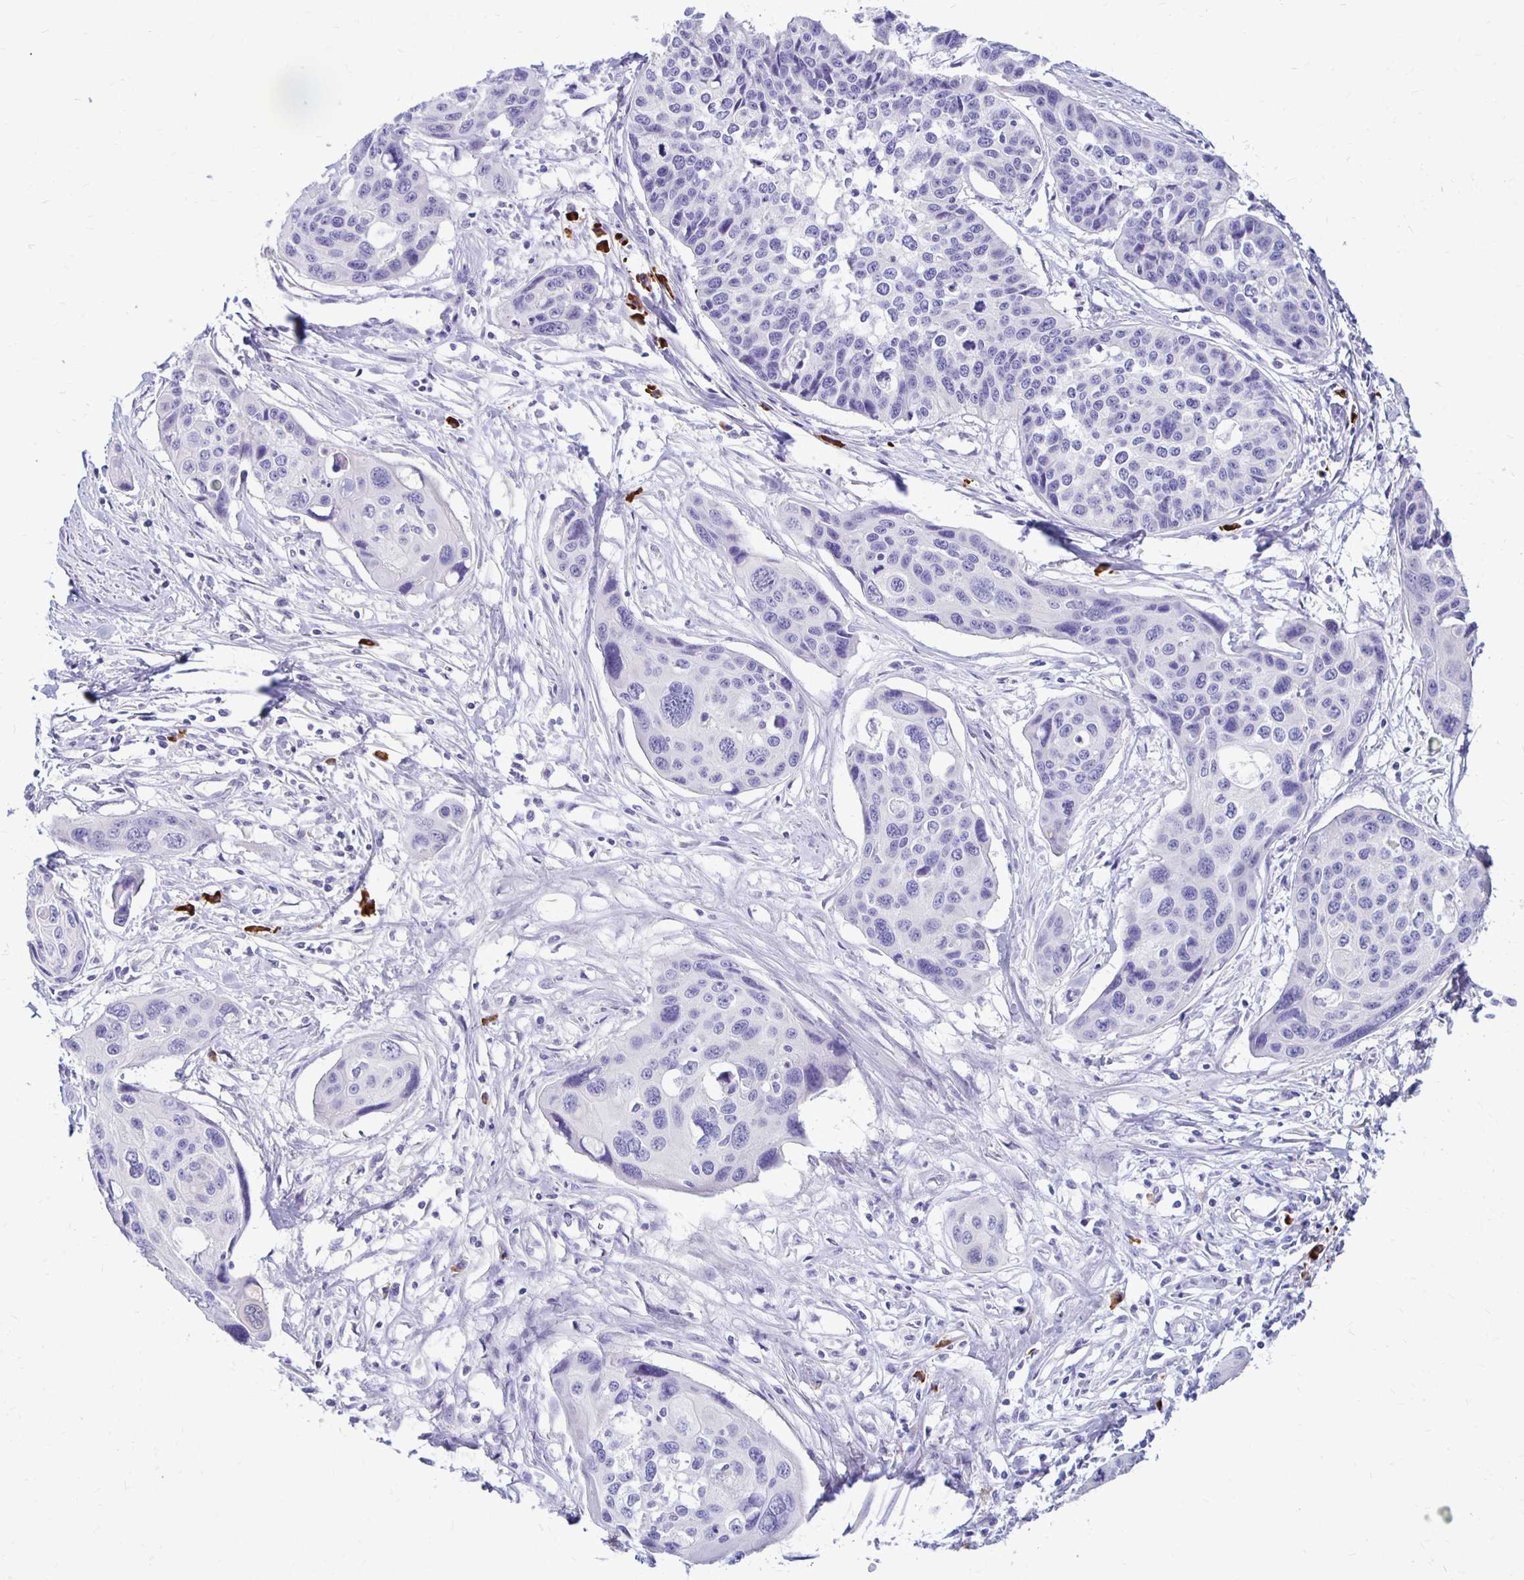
{"staining": {"intensity": "negative", "quantity": "none", "location": "none"}, "tissue": "cervical cancer", "cell_type": "Tumor cells", "image_type": "cancer", "snomed": [{"axis": "morphology", "description": "Squamous cell carcinoma, NOS"}, {"axis": "topography", "description": "Cervix"}], "caption": "Cervical squamous cell carcinoma stained for a protein using IHC demonstrates no positivity tumor cells.", "gene": "FNTB", "patient": {"sex": "female", "age": 31}}